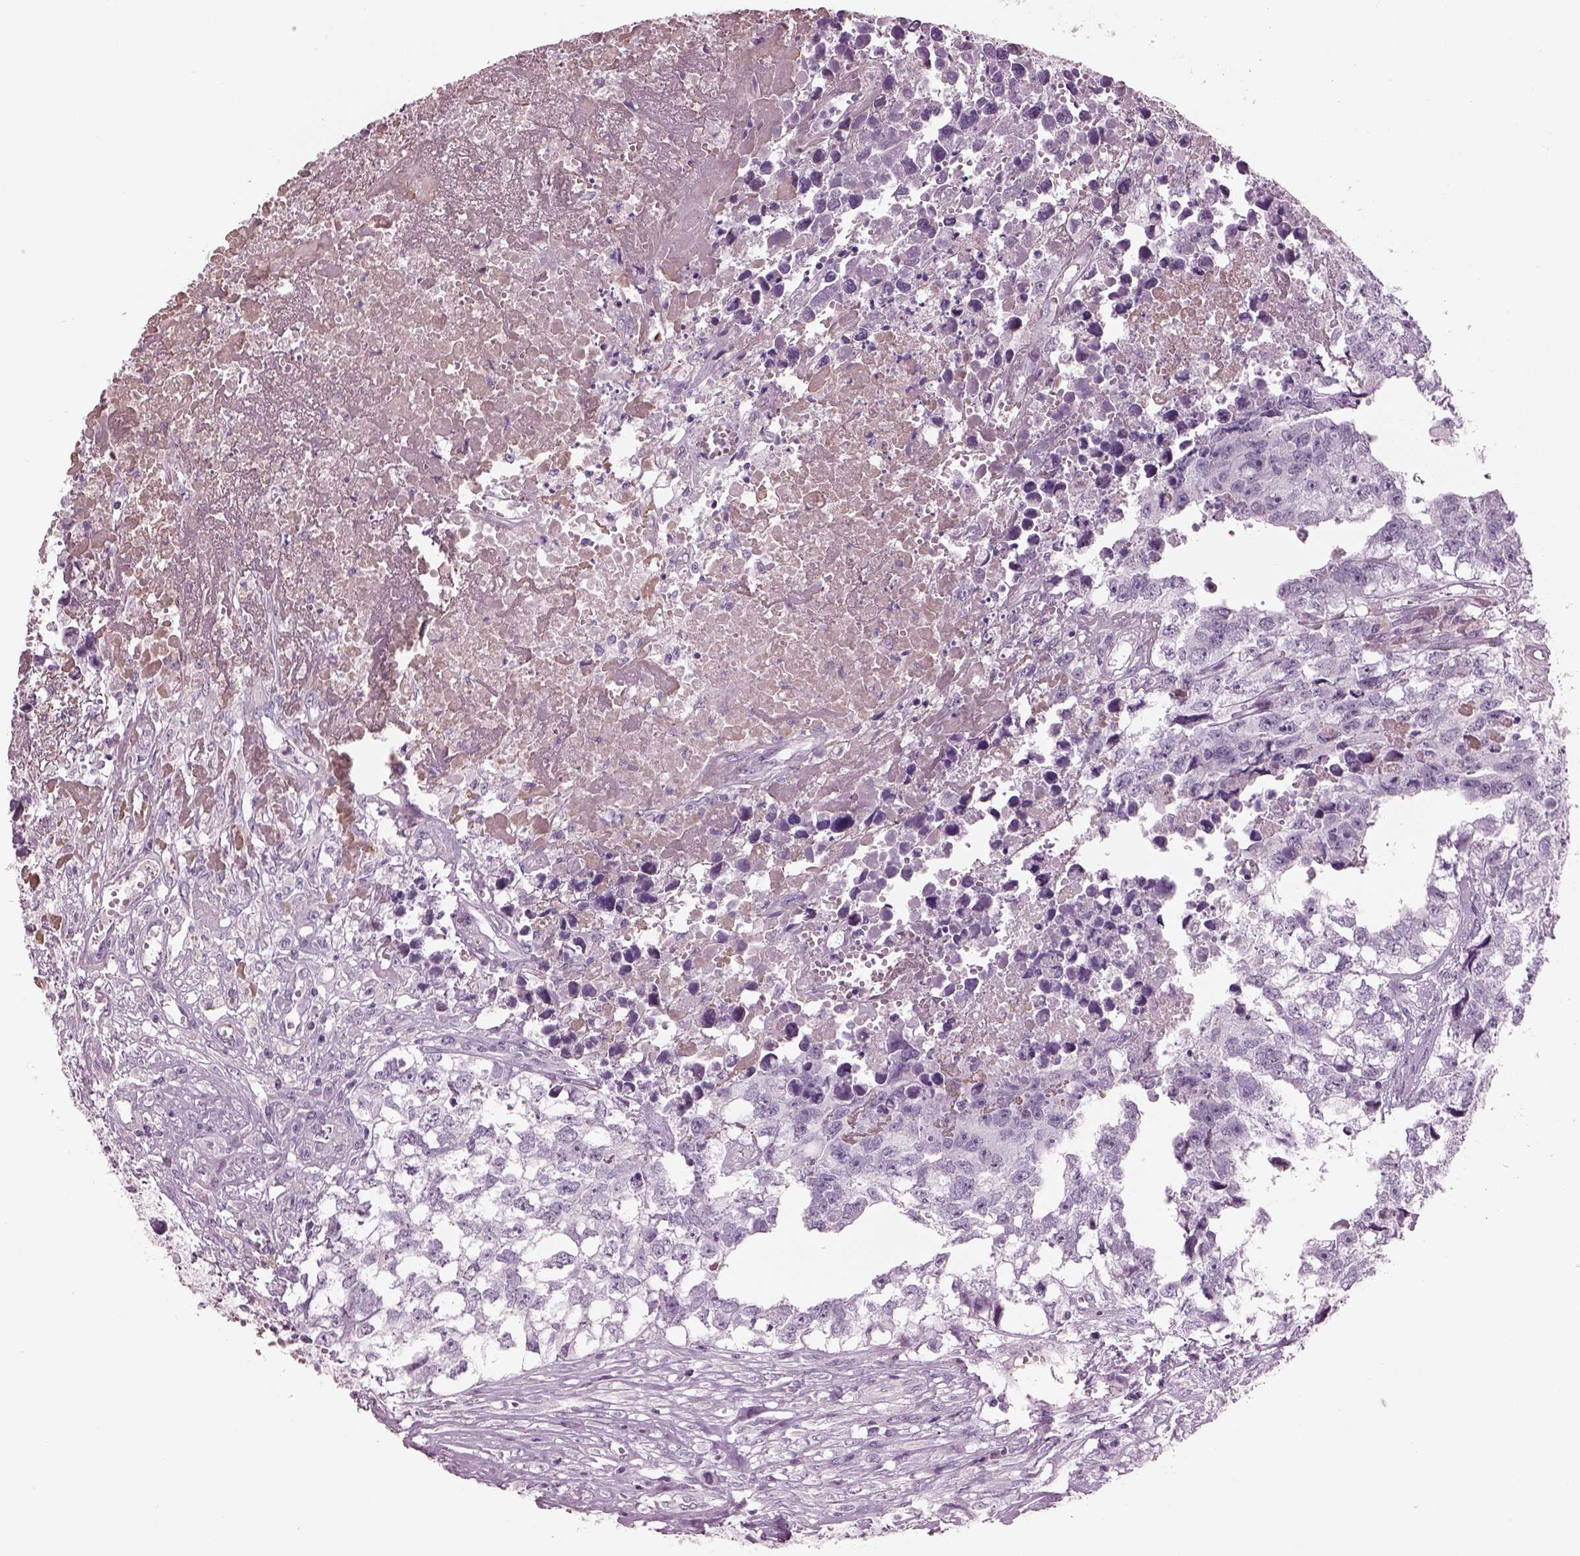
{"staining": {"intensity": "negative", "quantity": "none", "location": "none"}, "tissue": "testis cancer", "cell_type": "Tumor cells", "image_type": "cancer", "snomed": [{"axis": "morphology", "description": "Carcinoma, Embryonal, NOS"}, {"axis": "morphology", "description": "Teratoma, malignant, NOS"}, {"axis": "topography", "description": "Testis"}], "caption": "This photomicrograph is of teratoma (malignant) (testis) stained with immunohistochemistry (IHC) to label a protein in brown with the nuclei are counter-stained blue. There is no positivity in tumor cells.", "gene": "CYLC1", "patient": {"sex": "male", "age": 44}}